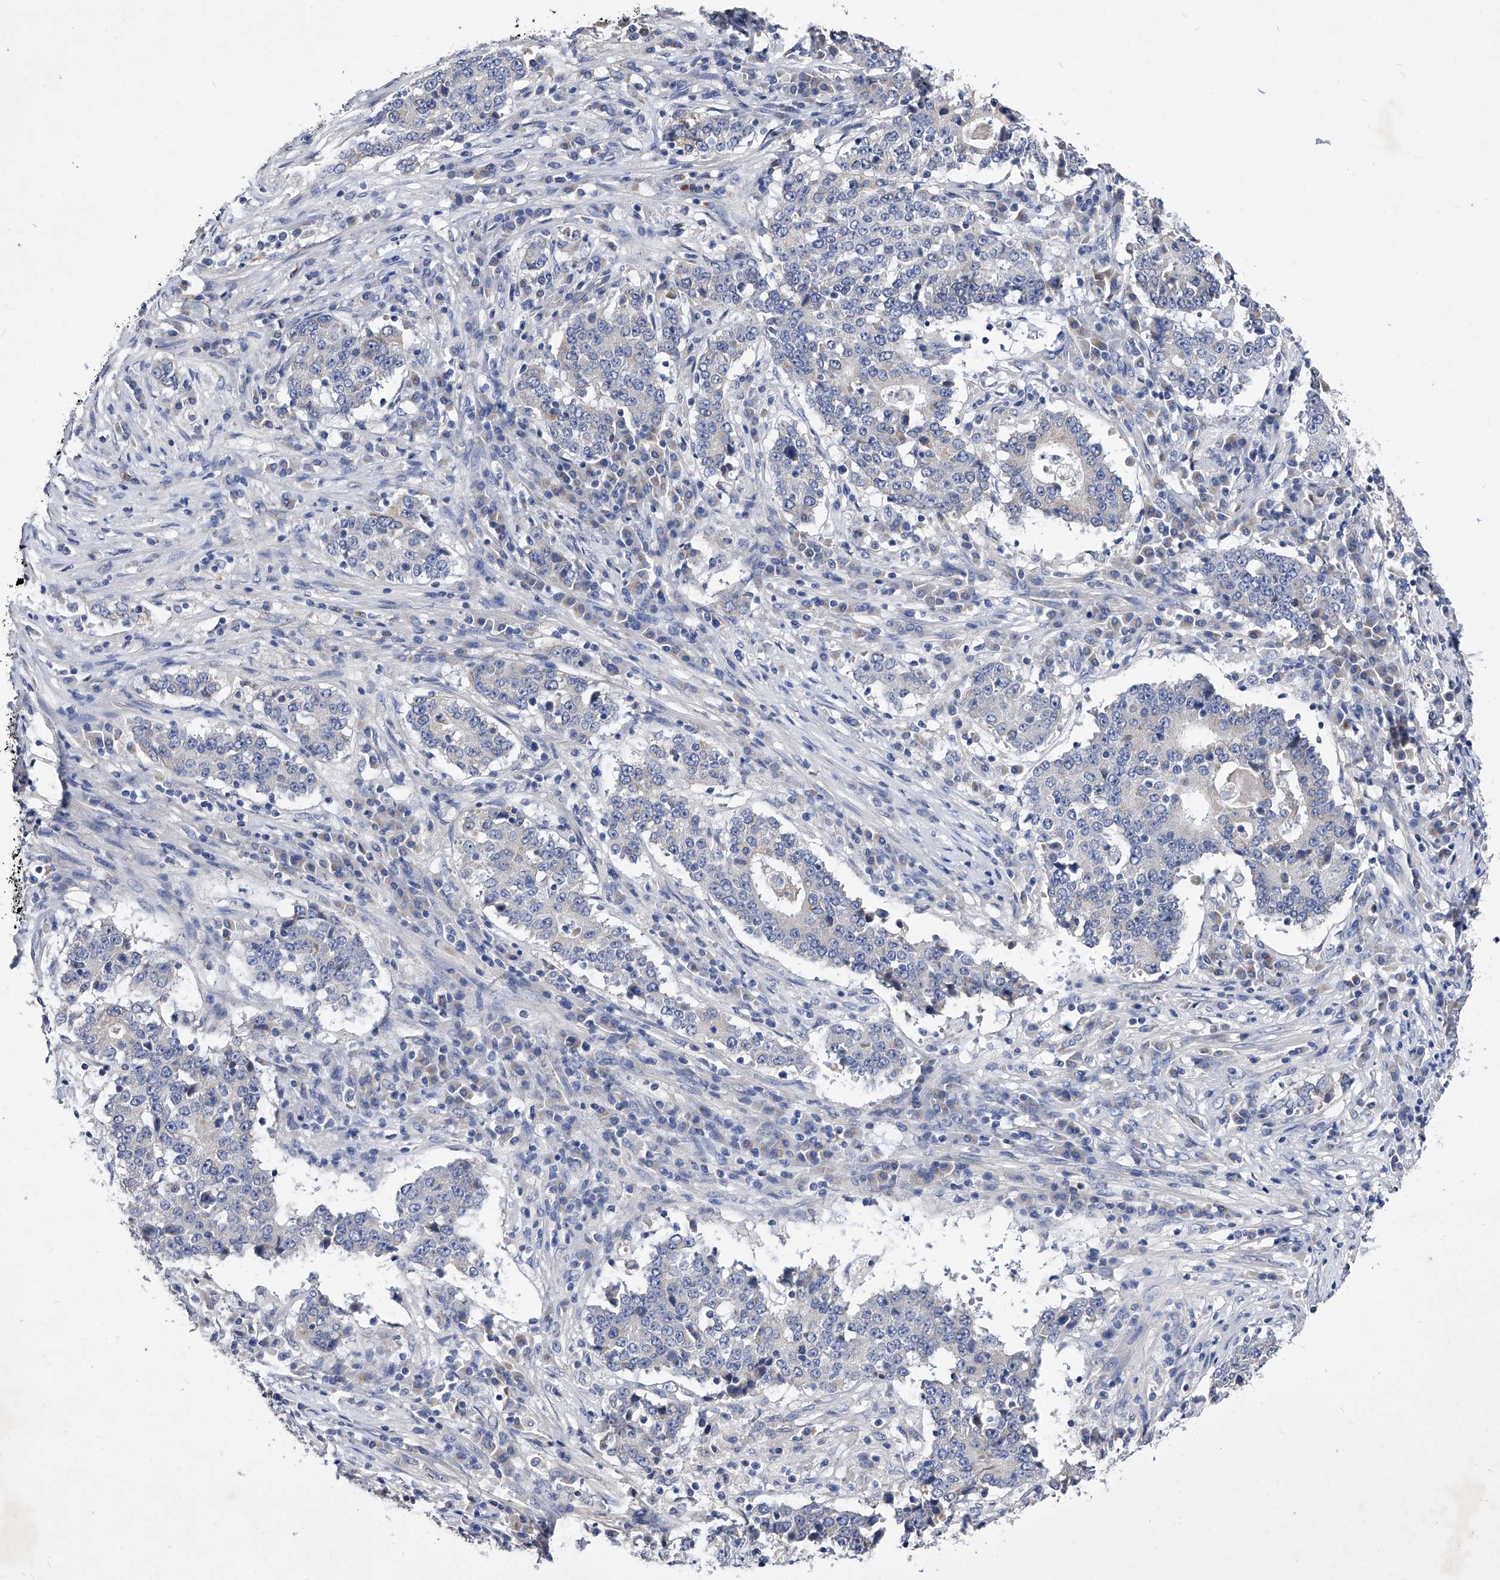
{"staining": {"intensity": "negative", "quantity": "none", "location": "none"}, "tissue": "stomach cancer", "cell_type": "Tumor cells", "image_type": "cancer", "snomed": [{"axis": "morphology", "description": "Adenocarcinoma, NOS"}, {"axis": "topography", "description": "Stomach"}], "caption": "Immunohistochemical staining of human stomach cancer exhibits no significant positivity in tumor cells.", "gene": "ZNF529", "patient": {"sex": "male", "age": 59}}